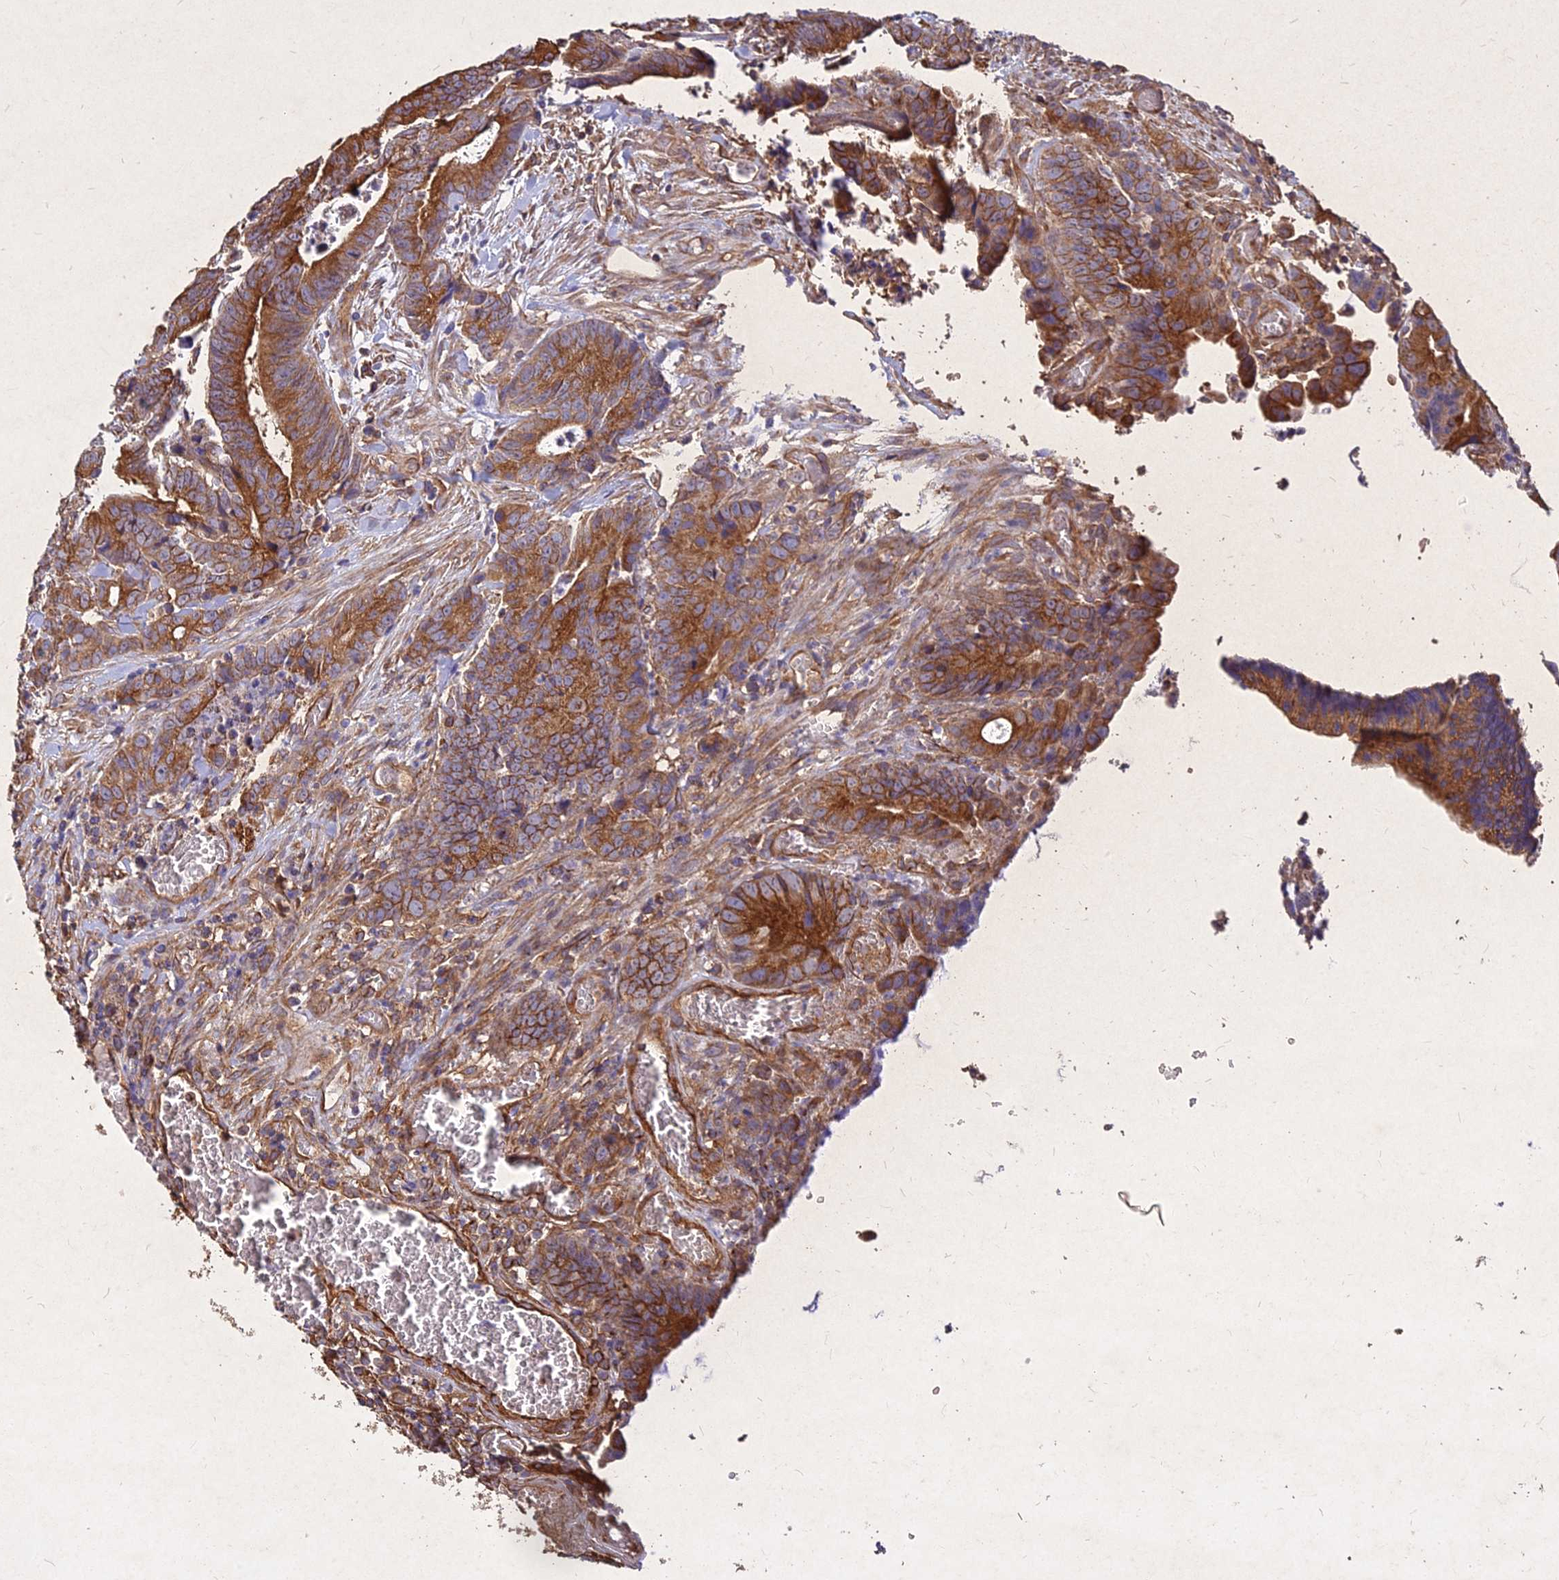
{"staining": {"intensity": "strong", "quantity": ">75%", "location": "cytoplasmic/membranous"}, "tissue": "colorectal cancer", "cell_type": "Tumor cells", "image_type": "cancer", "snomed": [{"axis": "morphology", "description": "Adenocarcinoma, NOS"}, {"axis": "topography", "description": "Colon"}], "caption": "Protein expression analysis of colorectal adenocarcinoma exhibits strong cytoplasmic/membranous expression in approximately >75% of tumor cells.", "gene": "SKA1", "patient": {"sex": "female", "age": 57}}